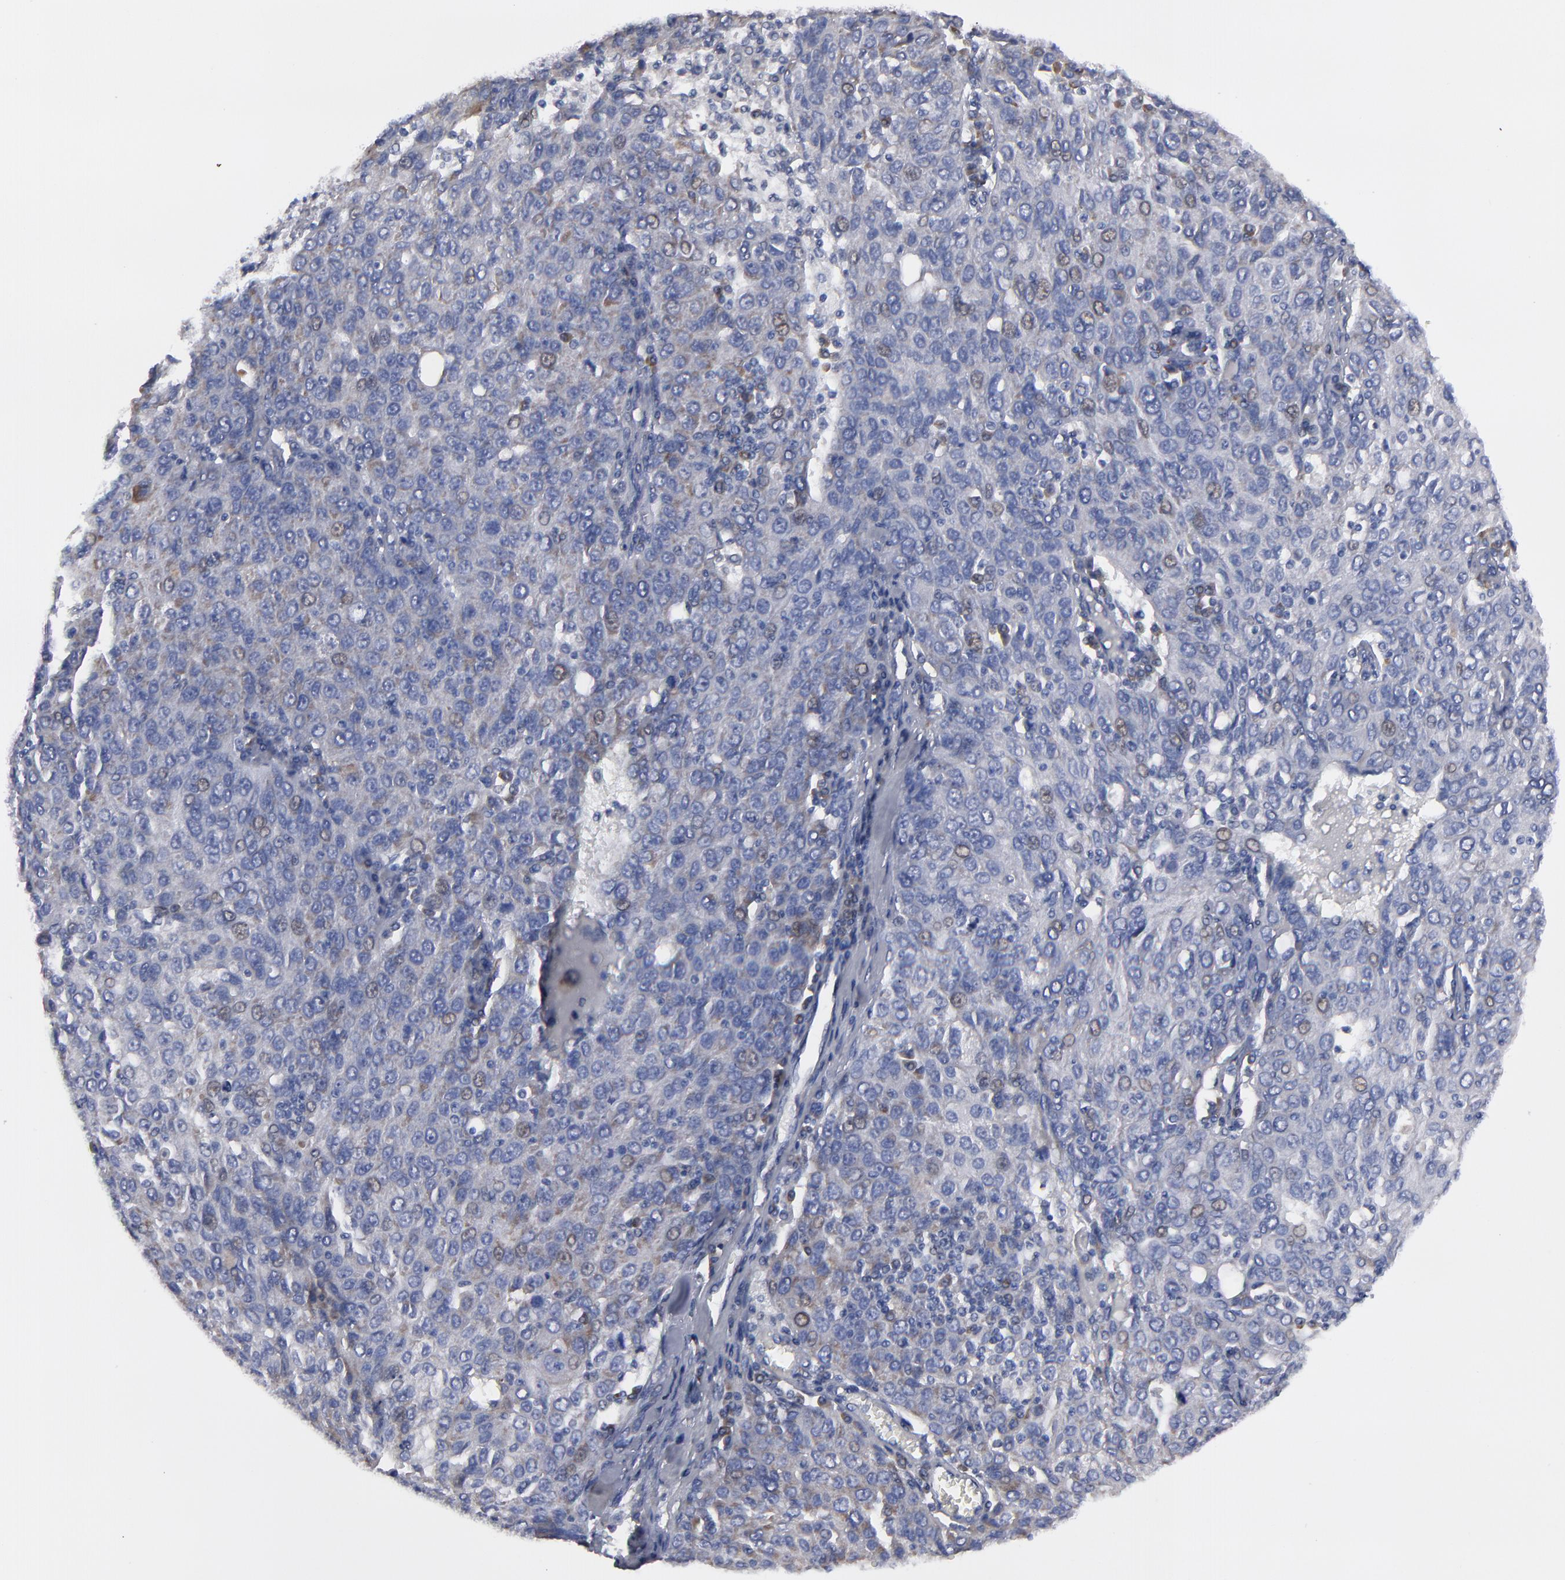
{"staining": {"intensity": "weak", "quantity": "<25%", "location": "cytoplasmic/membranous"}, "tissue": "ovarian cancer", "cell_type": "Tumor cells", "image_type": "cancer", "snomed": [{"axis": "morphology", "description": "Carcinoma, endometroid"}, {"axis": "topography", "description": "Ovary"}], "caption": "Immunohistochemistry image of human ovarian cancer (endometroid carcinoma) stained for a protein (brown), which reveals no expression in tumor cells.", "gene": "CCDC80", "patient": {"sex": "female", "age": 50}}